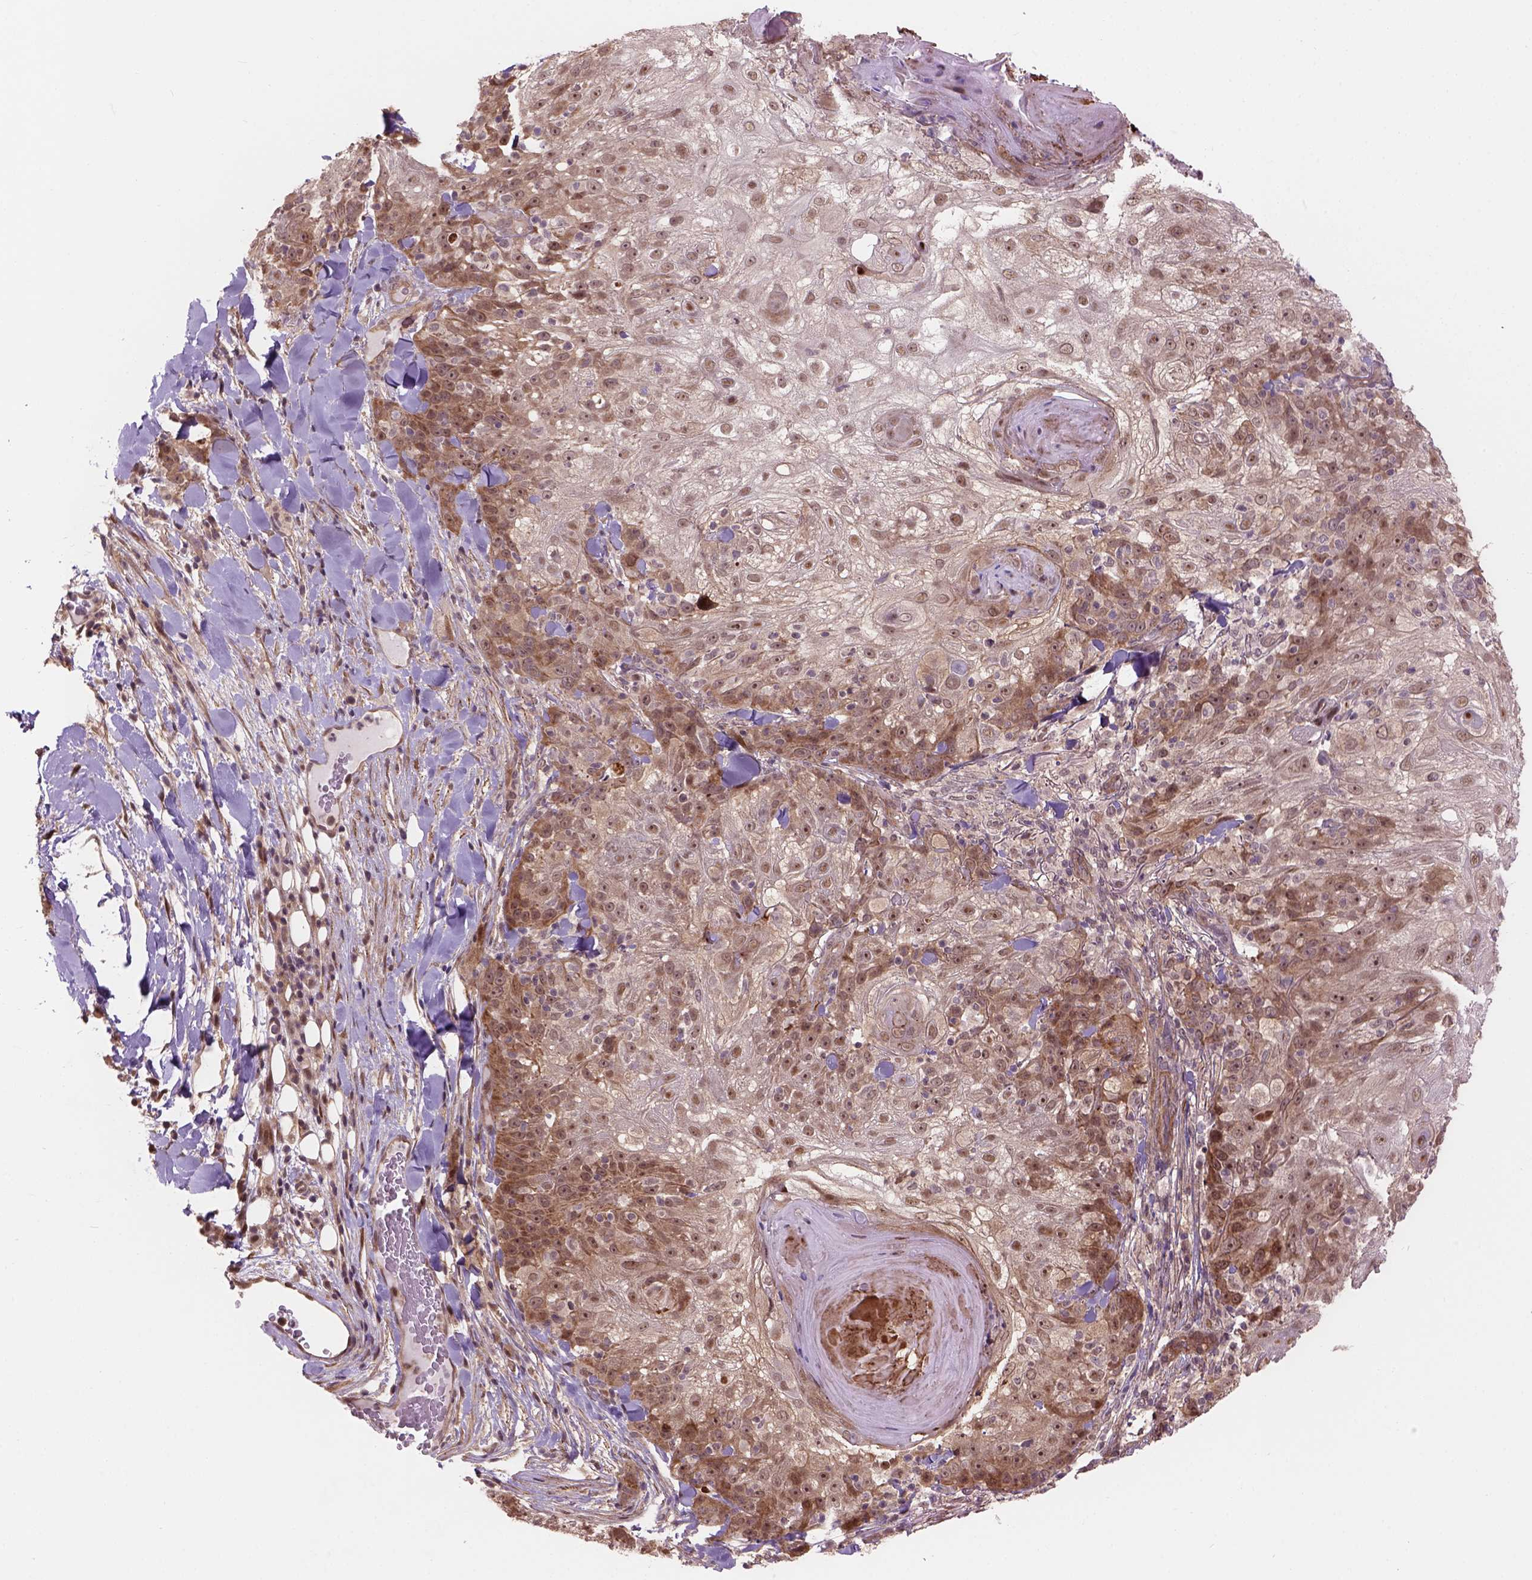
{"staining": {"intensity": "moderate", "quantity": "25%-75%", "location": "cytoplasmic/membranous,nuclear"}, "tissue": "skin cancer", "cell_type": "Tumor cells", "image_type": "cancer", "snomed": [{"axis": "morphology", "description": "Normal tissue, NOS"}, {"axis": "morphology", "description": "Squamous cell carcinoma, NOS"}, {"axis": "topography", "description": "Skin"}], "caption": "IHC of skin squamous cell carcinoma reveals medium levels of moderate cytoplasmic/membranous and nuclear expression in about 25%-75% of tumor cells.", "gene": "PSMD11", "patient": {"sex": "female", "age": 83}}